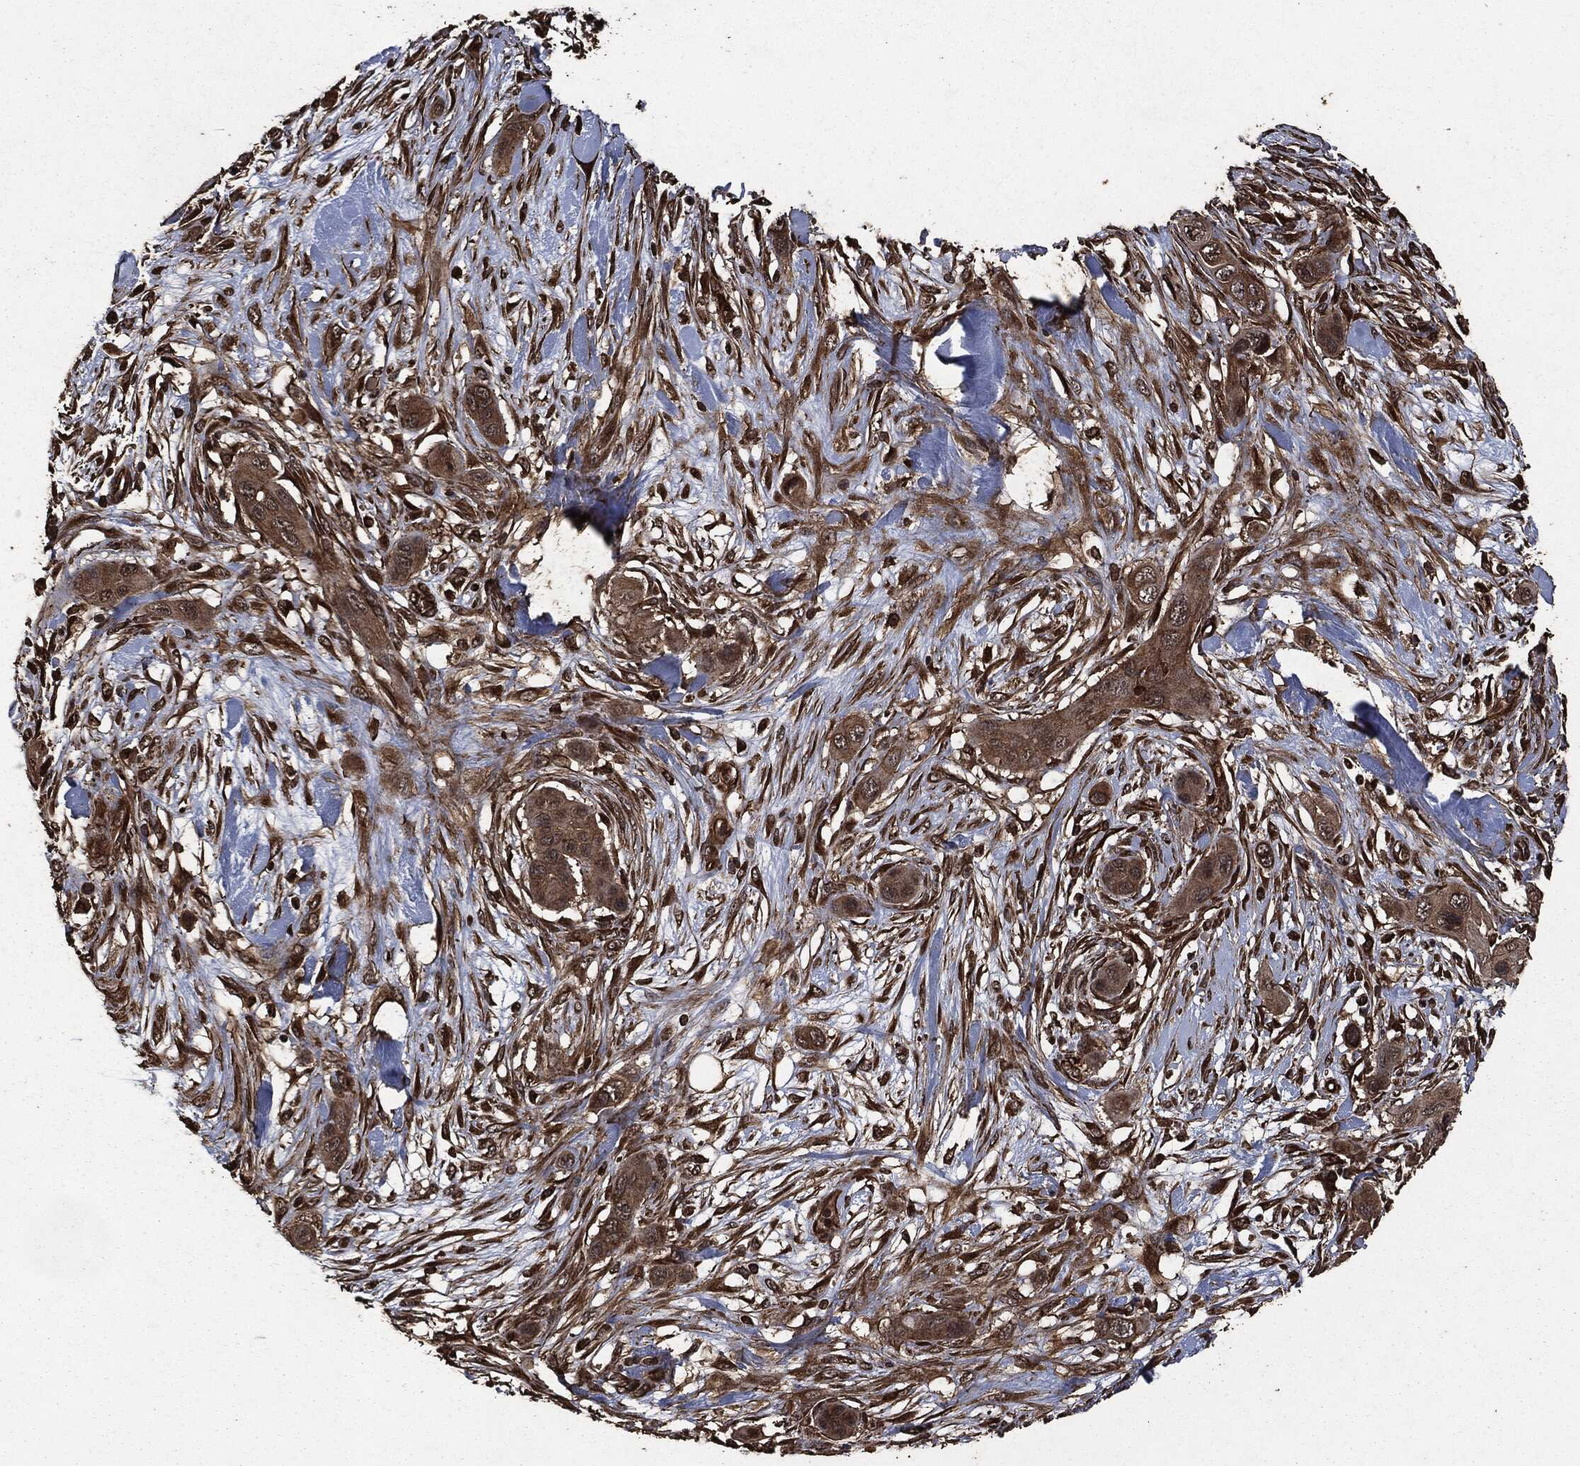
{"staining": {"intensity": "strong", "quantity": "<25%", "location": "cytoplasmic/membranous"}, "tissue": "skin cancer", "cell_type": "Tumor cells", "image_type": "cancer", "snomed": [{"axis": "morphology", "description": "Squamous cell carcinoma, NOS"}, {"axis": "topography", "description": "Skin"}], "caption": "Strong cytoplasmic/membranous protein positivity is appreciated in about <25% of tumor cells in skin squamous cell carcinoma.", "gene": "HRAS", "patient": {"sex": "male", "age": 79}}